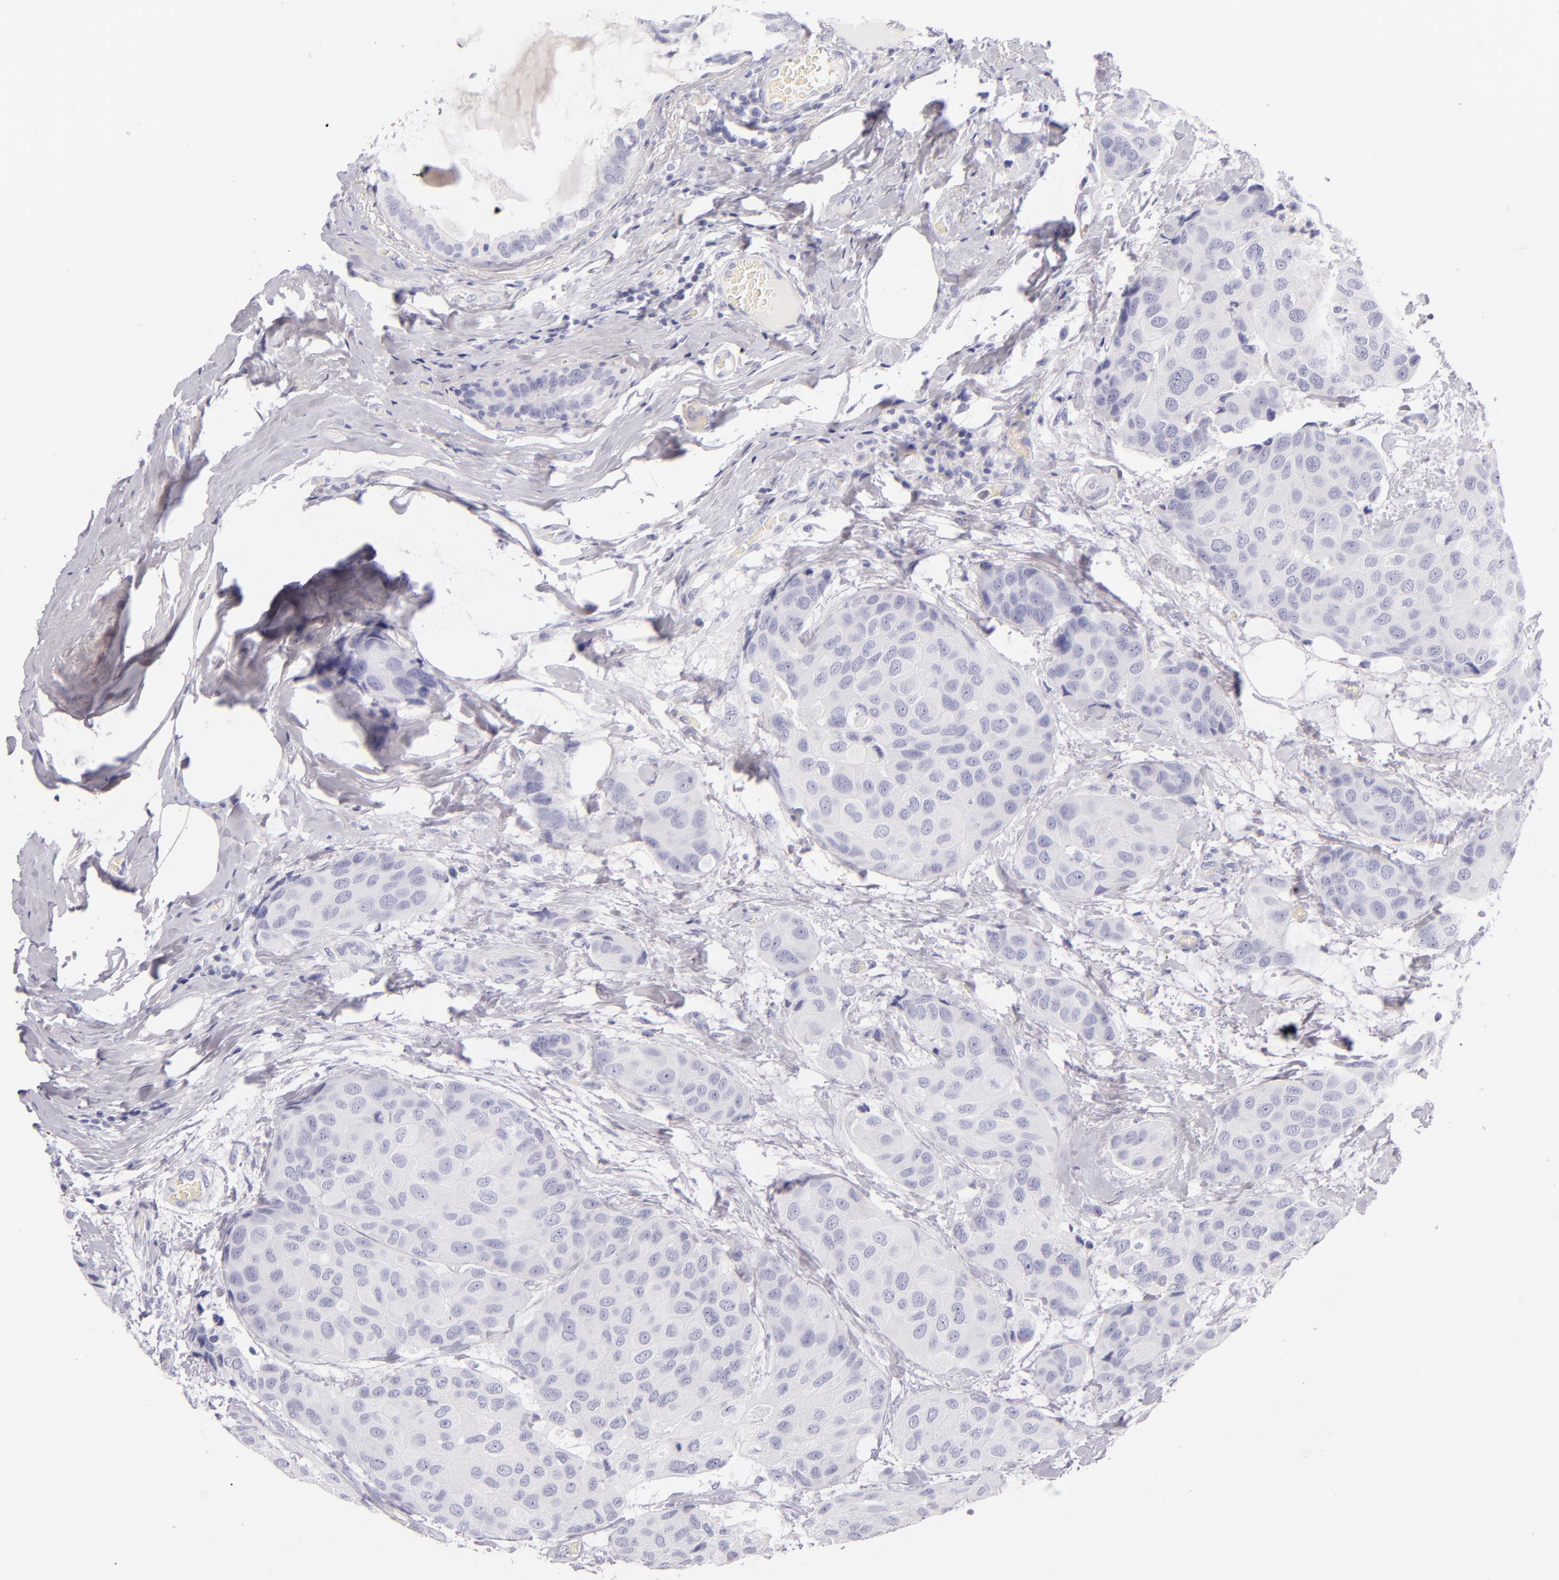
{"staining": {"intensity": "negative", "quantity": "none", "location": "none"}, "tissue": "breast cancer", "cell_type": "Tumor cells", "image_type": "cancer", "snomed": [{"axis": "morphology", "description": "Duct carcinoma"}, {"axis": "topography", "description": "Breast"}], "caption": "This is a micrograph of IHC staining of breast cancer (invasive ductal carcinoma), which shows no positivity in tumor cells. (Brightfield microscopy of DAB (3,3'-diaminobenzidine) immunohistochemistry (IHC) at high magnification).", "gene": "INA", "patient": {"sex": "female", "age": 68}}